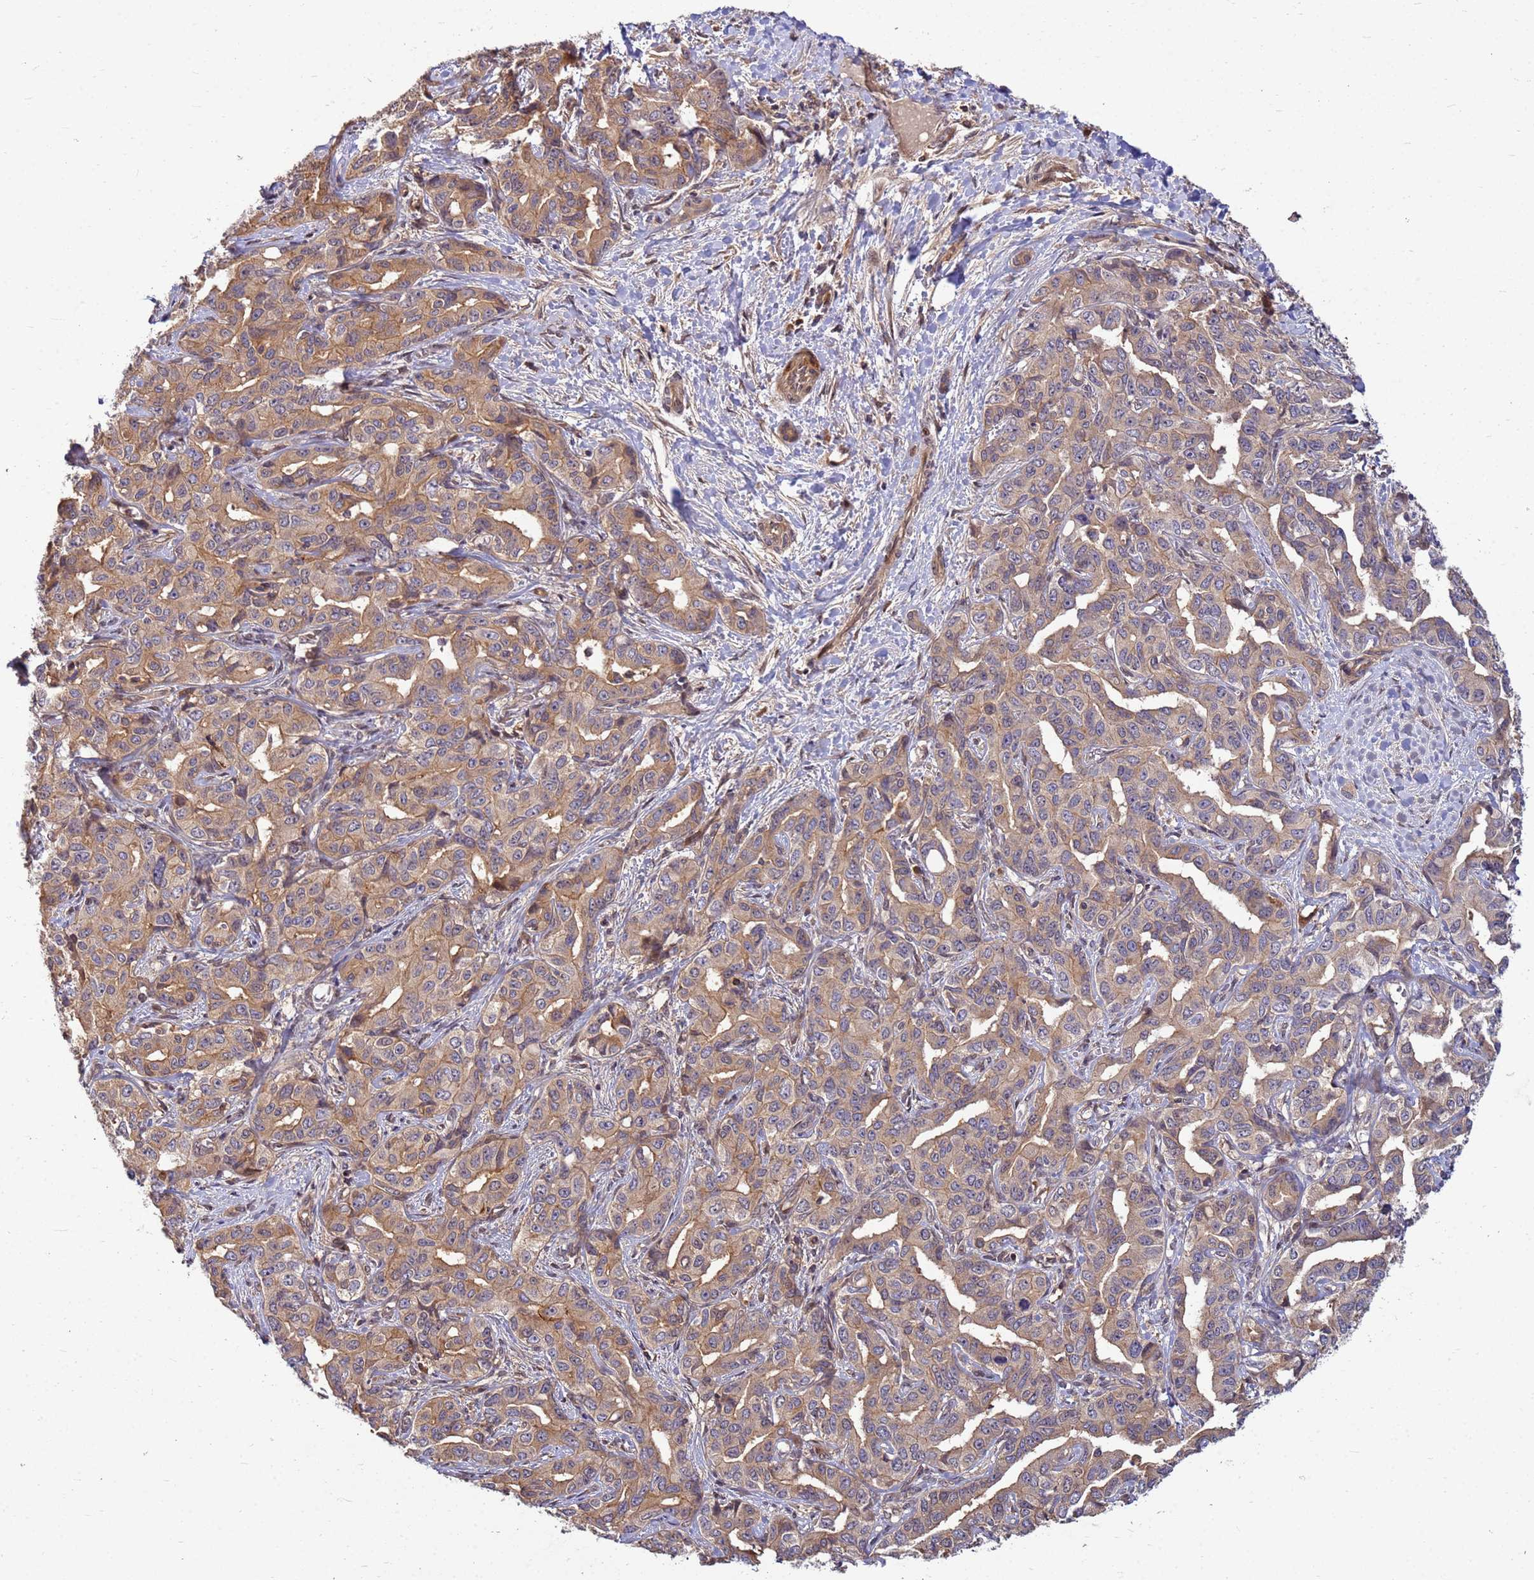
{"staining": {"intensity": "weak", "quantity": ">75%", "location": "cytoplasmic/membranous"}, "tissue": "liver cancer", "cell_type": "Tumor cells", "image_type": "cancer", "snomed": [{"axis": "morphology", "description": "Cholangiocarcinoma"}, {"axis": "topography", "description": "Liver"}], "caption": "This image exhibits liver cancer stained with immunohistochemistry to label a protein in brown. The cytoplasmic/membranous of tumor cells show weak positivity for the protein. Nuclei are counter-stained blue.", "gene": "DUS4L", "patient": {"sex": "male", "age": 59}}